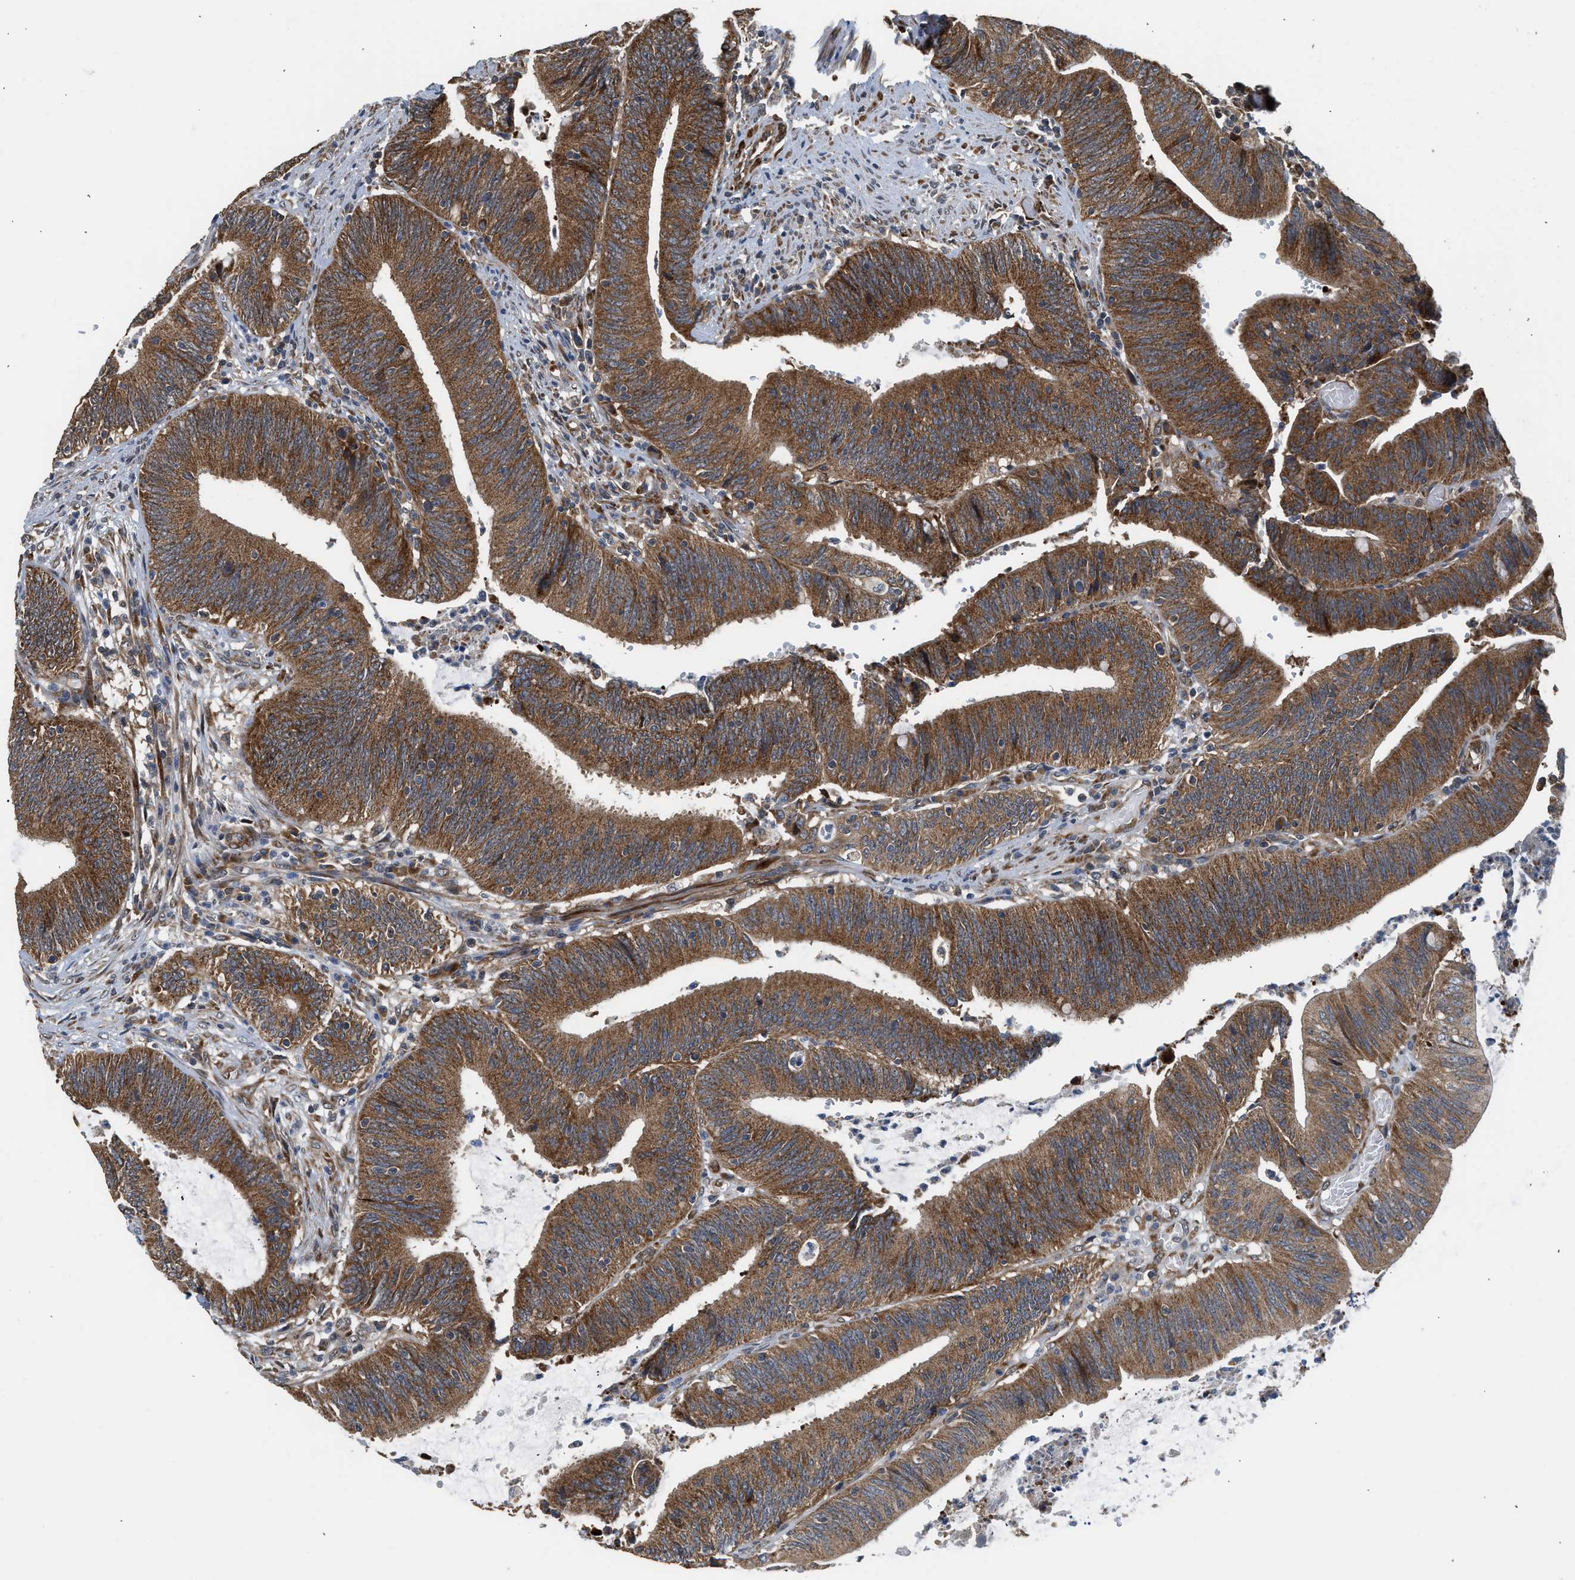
{"staining": {"intensity": "strong", "quantity": ">75%", "location": "cytoplasmic/membranous"}, "tissue": "colorectal cancer", "cell_type": "Tumor cells", "image_type": "cancer", "snomed": [{"axis": "morphology", "description": "Normal tissue, NOS"}, {"axis": "morphology", "description": "Adenocarcinoma, NOS"}, {"axis": "topography", "description": "Rectum"}], "caption": "Approximately >75% of tumor cells in colorectal cancer show strong cytoplasmic/membranous protein expression as visualized by brown immunohistochemical staining.", "gene": "POLG2", "patient": {"sex": "female", "age": 66}}